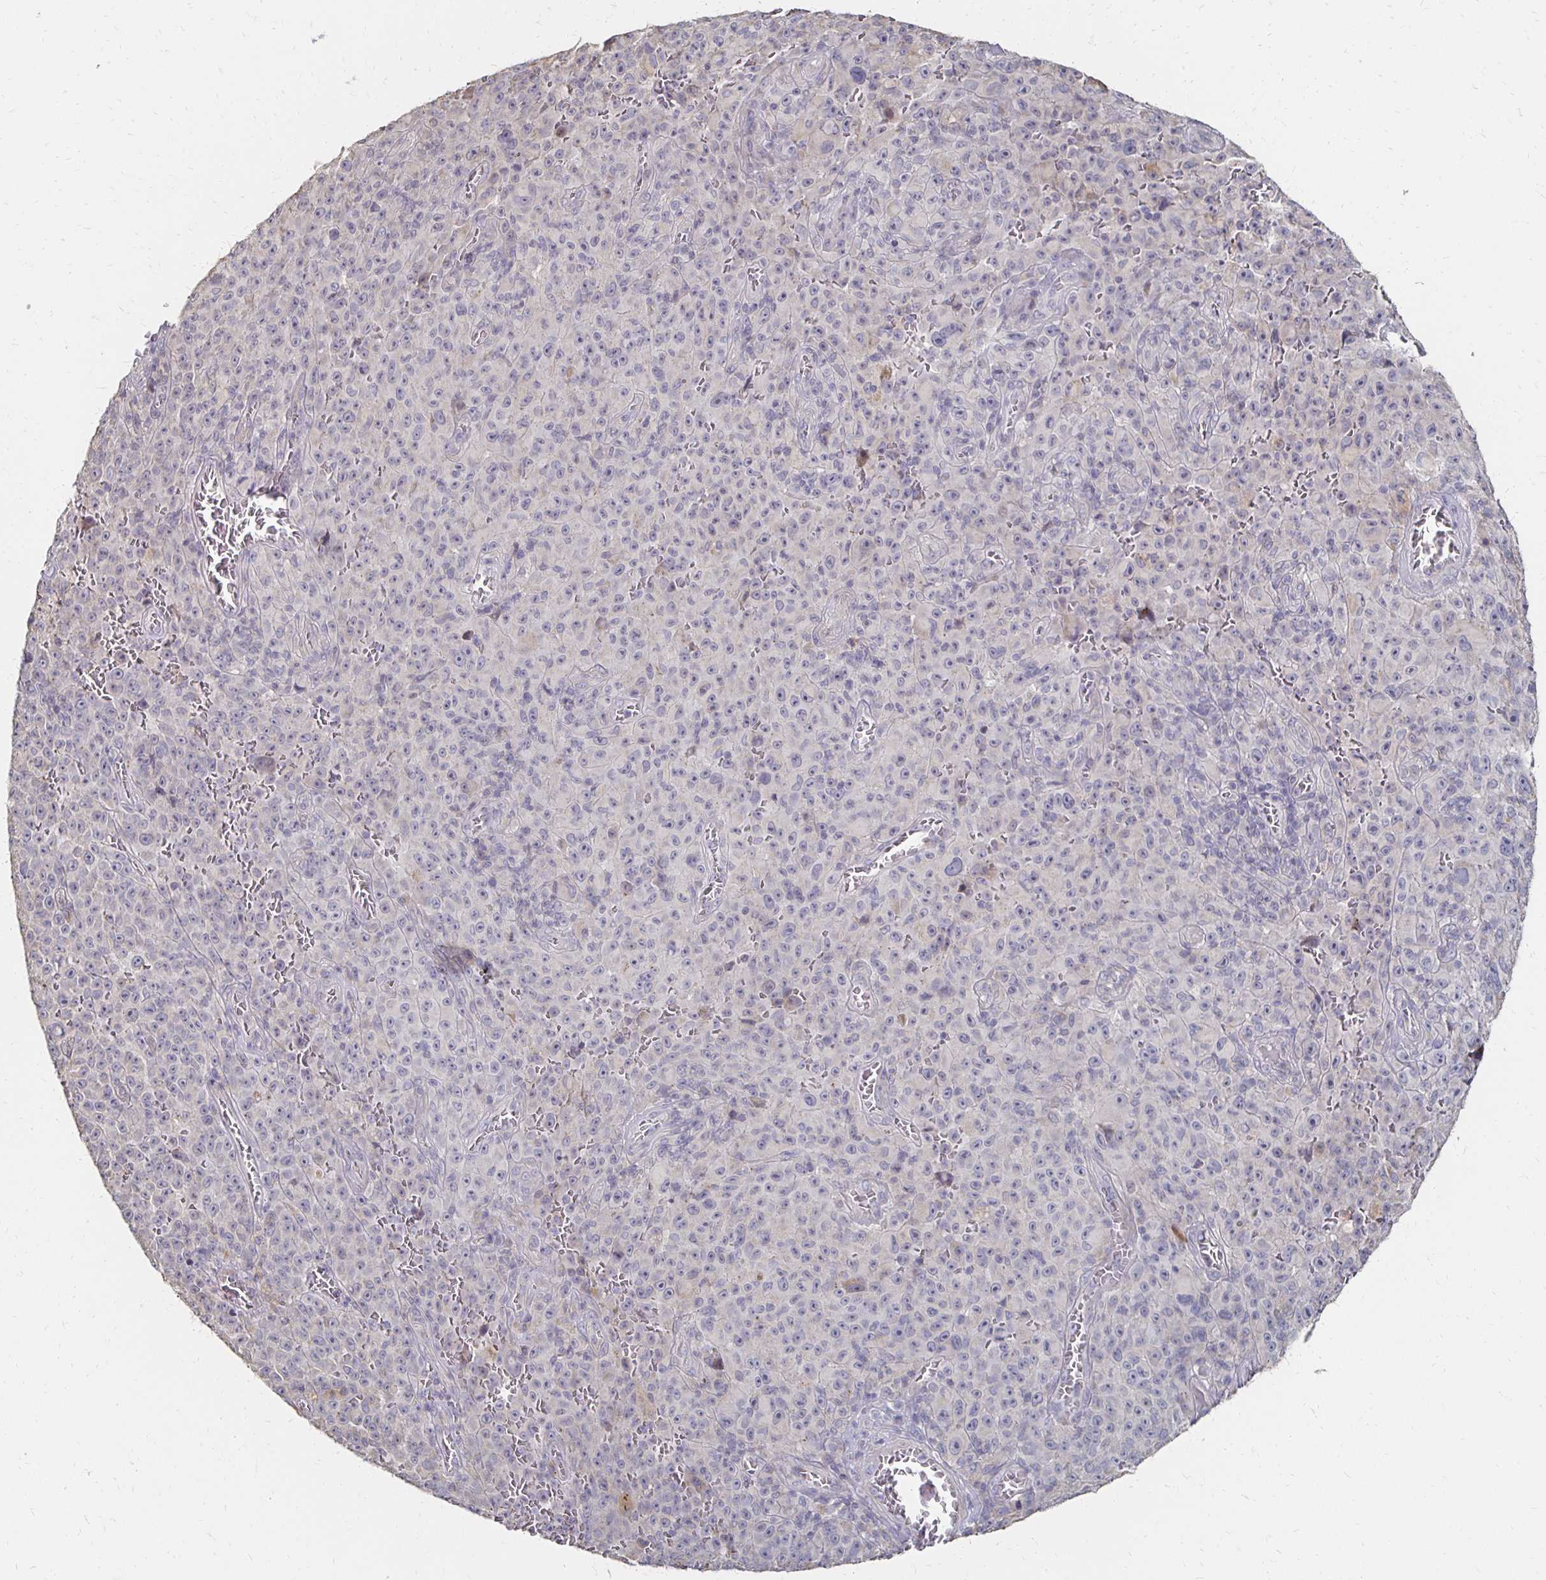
{"staining": {"intensity": "negative", "quantity": "none", "location": "none"}, "tissue": "melanoma", "cell_type": "Tumor cells", "image_type": "cancer", "snomed": [{"axis": "morphology", "description": "Malignant melanoma, NOS"}, {"axis": "topography", "description": "Skin"}], "caption": "Immunohistochemistry image of neoplastic tissue: human melanoma stained with DAB (3,3'-diaminobenzidine) exhibits no significant protein expression in tumor cells.", "gene": "ZNF727", "patient": {"sex": "female", "age": 82}}